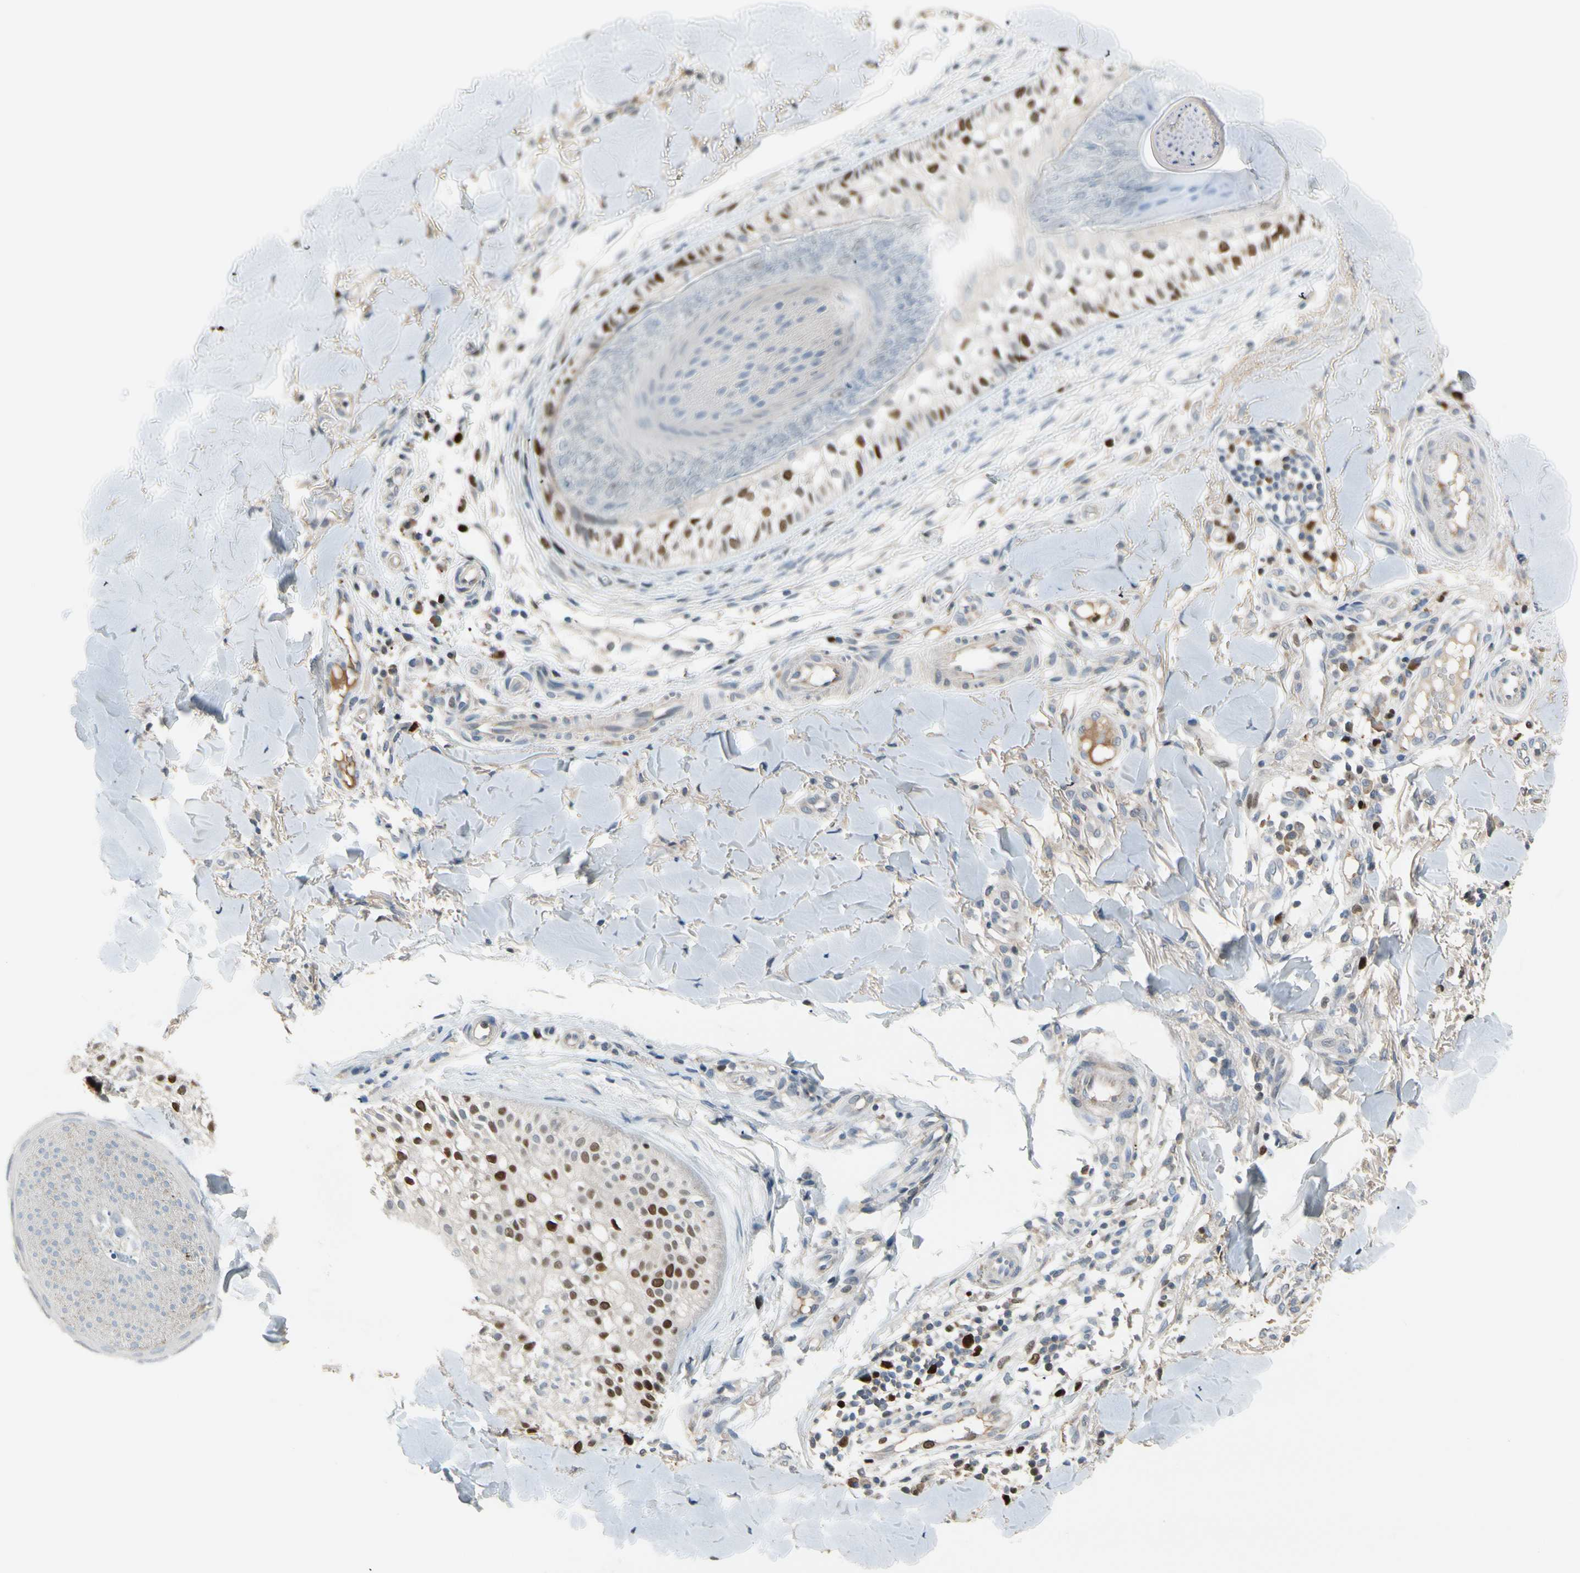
{"staining": {"intensity": "moderate", "quantity": "<25%", "location": "nuclear"}, "tissue": "skin cancer", "cell_type": "Tumor cells", "image_type": "cancer", "snomed": [{"axis": "morphology", "description": "Normal tissue, NOS"}, {"axis": "morphology", "description": "Basal cell carcinoma"}, {"axis": "topography", "description": "Skin"}], "caption": "Skin cancer (basal cell carcinoma) tissue displays moderate nuclear staining in approximately <25% of tumor cells, visualized by immunohistochemistry.", "gene": "ZKSCAN4", "patient": {"sex": "male", "age": 52}}